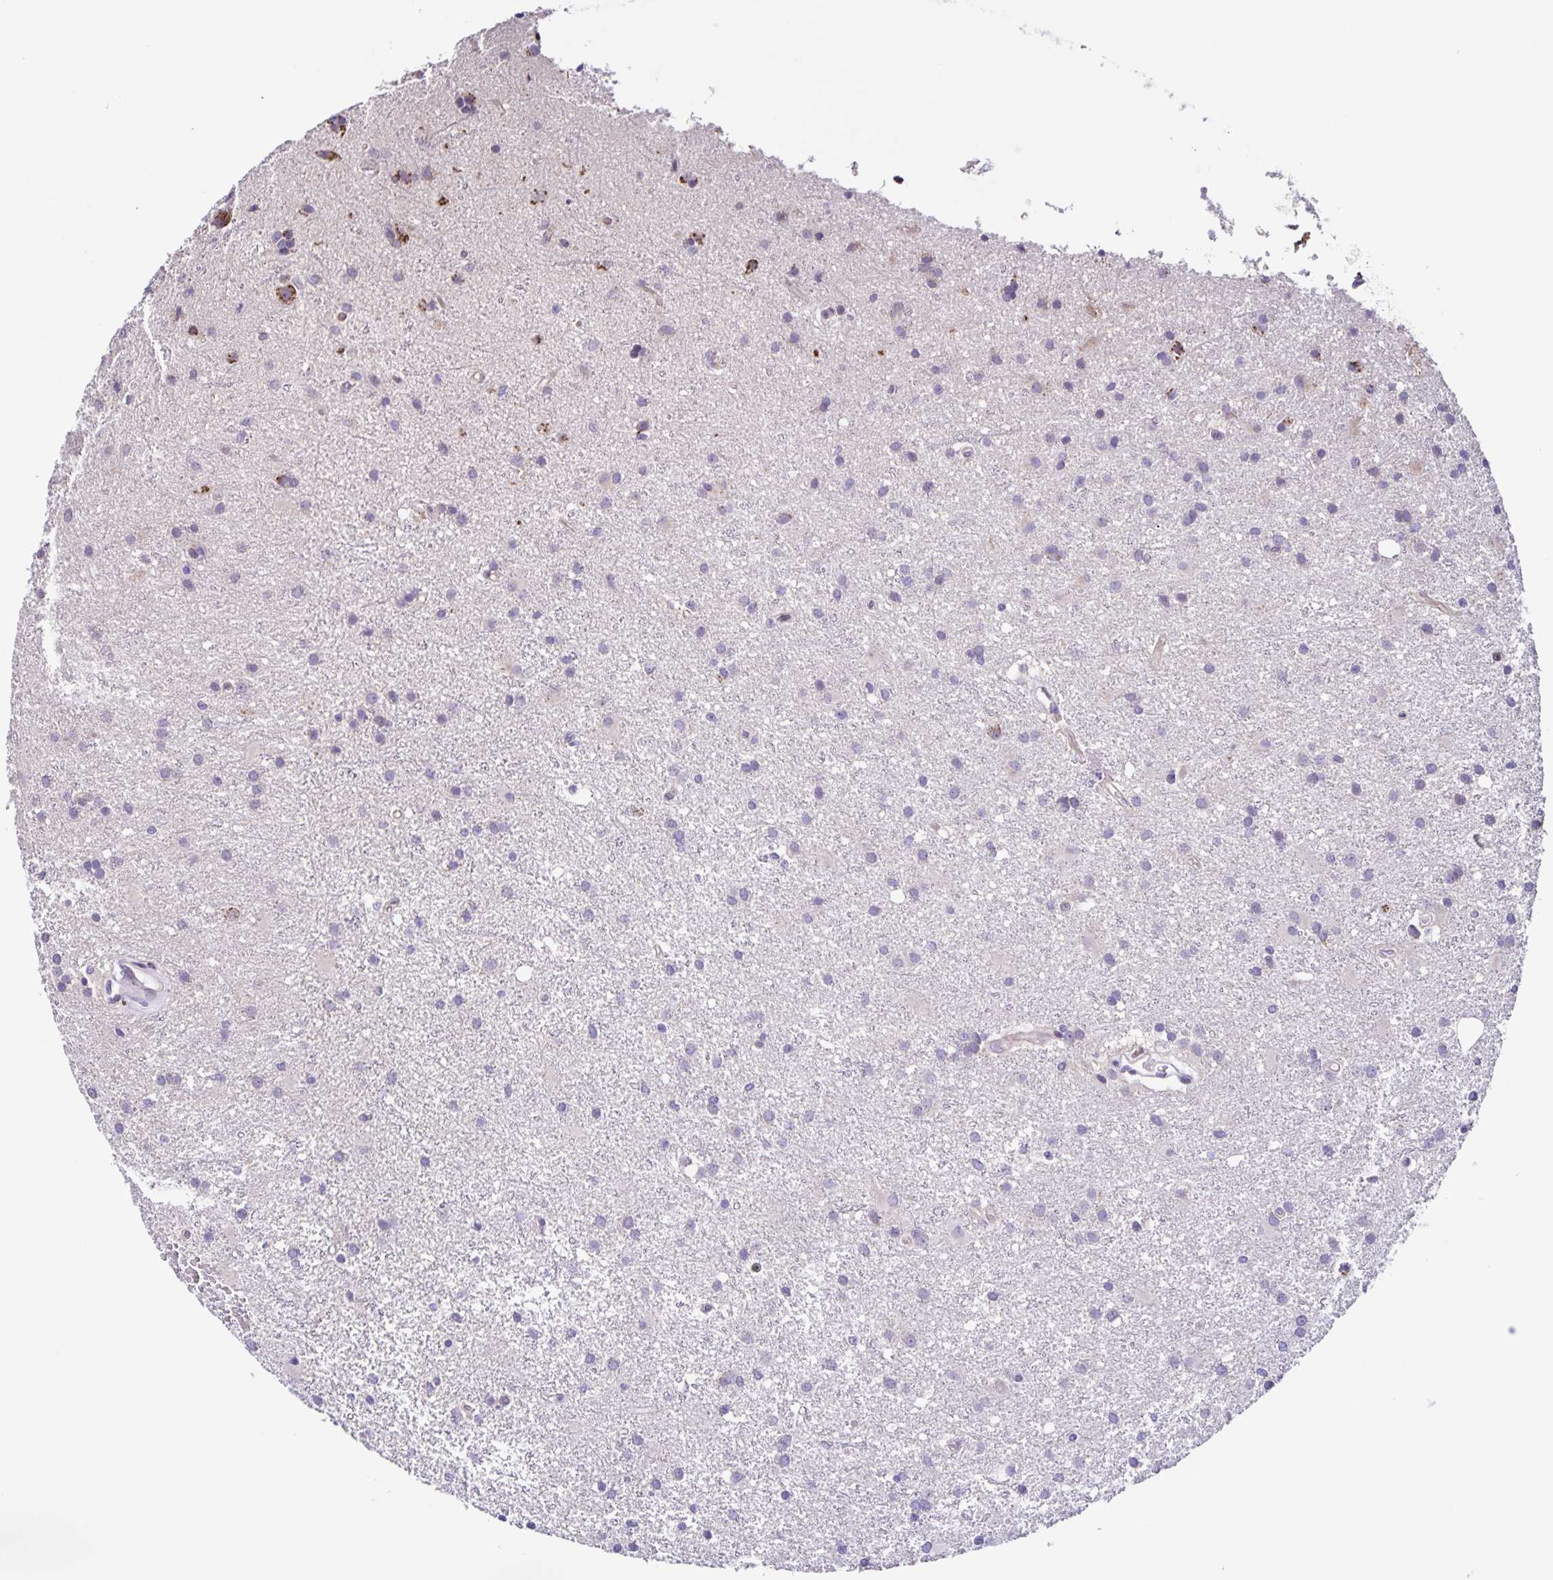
{"staining": {"intensity": "negative", "quantity": "none", "location": "none"}, "tissue": "glioma", "cell_type": "Tumor cells", "image_type": "cancer", "snomed": [{"axis": "morphology", "description": "Glioma, malignant, High grade"}, {"axis": "topography", "description": "Brain"}], "caption": "Immunohistochemical staining of human glioma exhibits no significant positivity in tumor cells. Nuclei are stained in blue.", "gene": "RNFT2", "patient": {"sex": "male", "age": 55}}